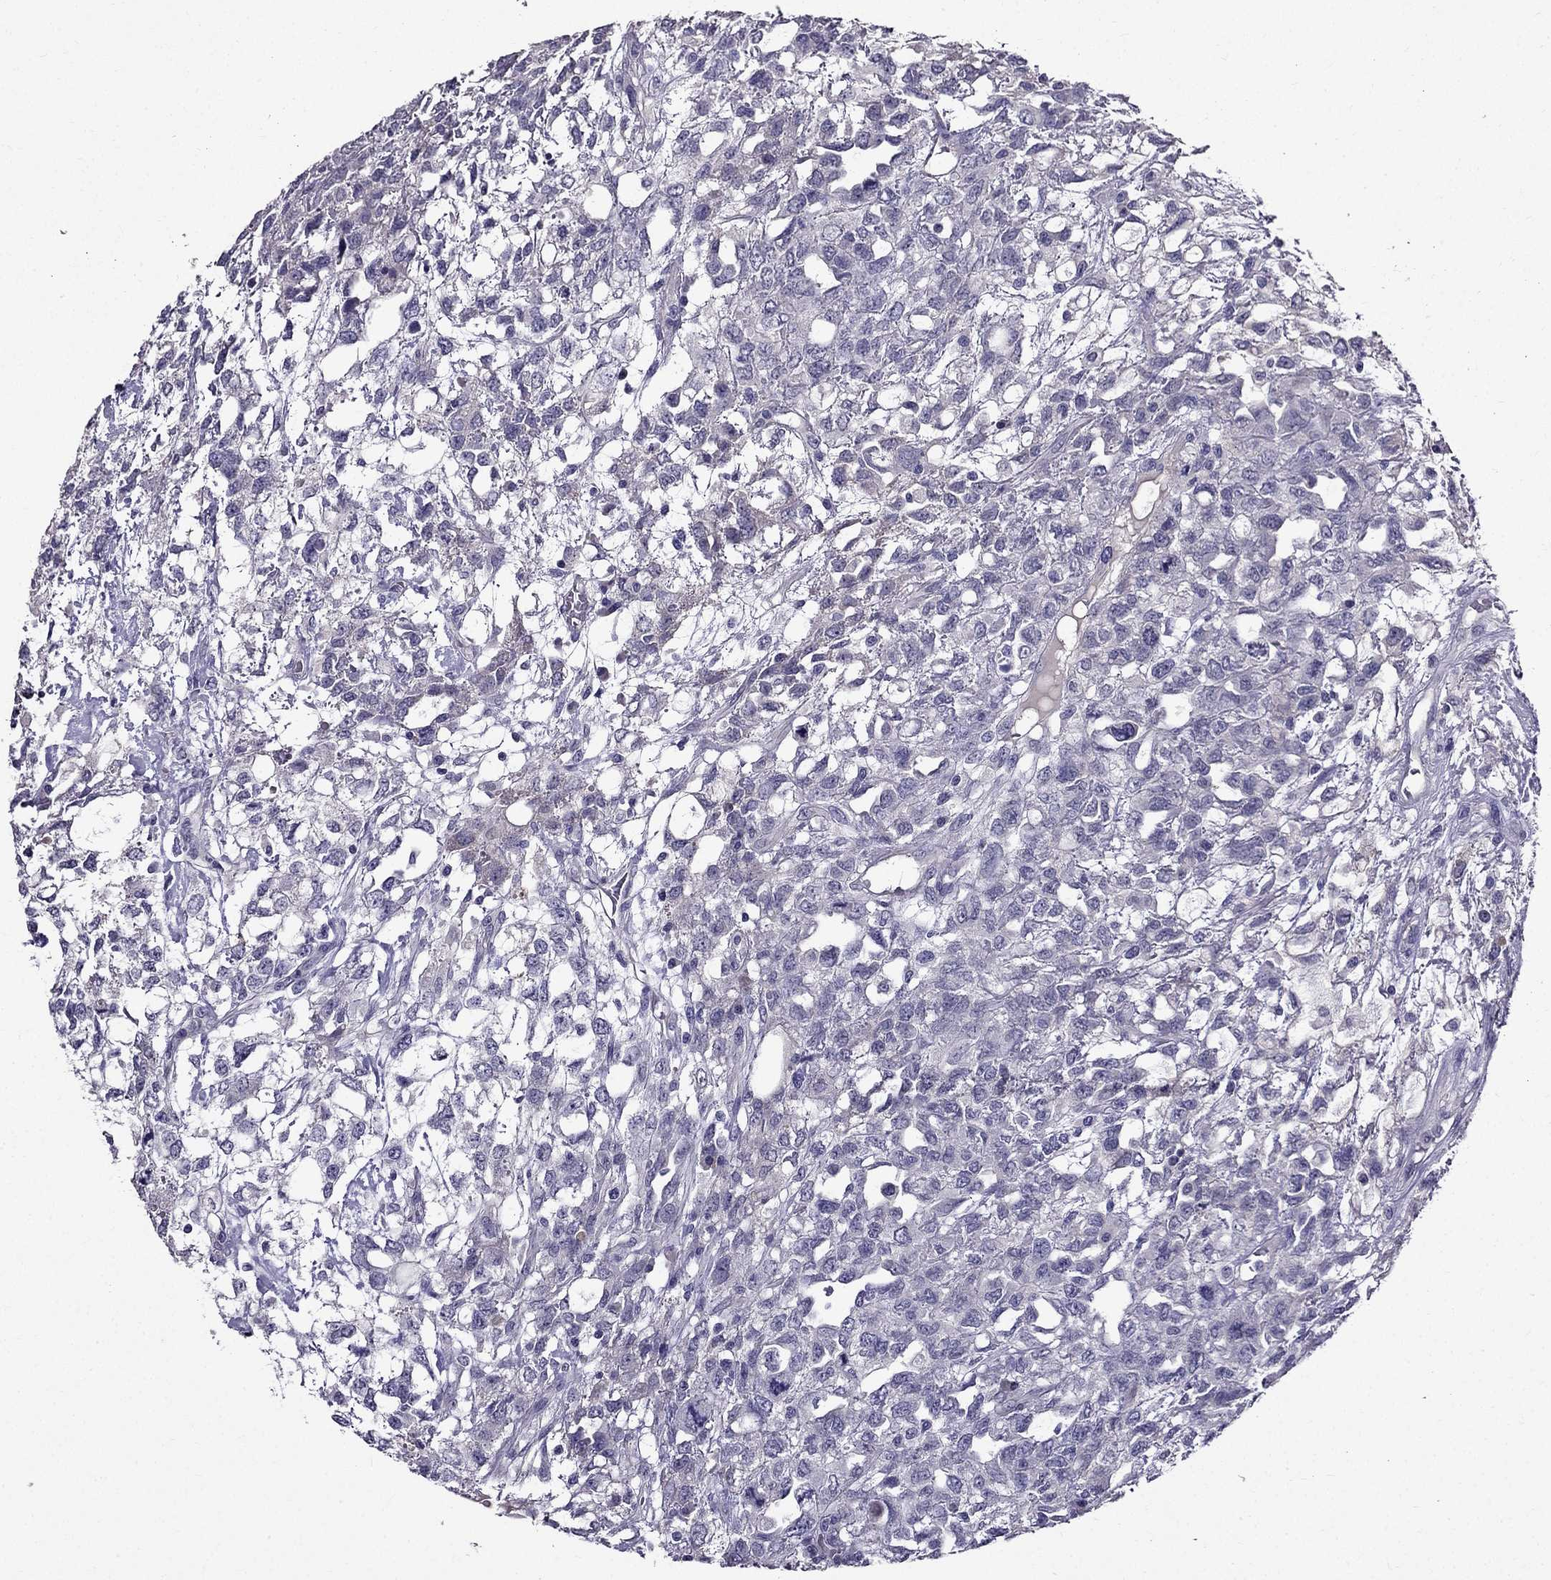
{"staining": {"intensity": "negative", "quantity": "none", "location": "none"}, "tissue": "testis cancer", "cell_type": "Tumor cells", "image_type": "cancer", "snomed": [{"axis": "morphology", "description": "Seminoma, NOS"}, {"axis": "topography", "description": "Testis"}], "caption": "An IHC histopathology image of testis cancer is shown. There is no staining in tumor cells of testis cancer.", "gene": "DUSP15", "patient": {"sex": "male", "age": 52}}